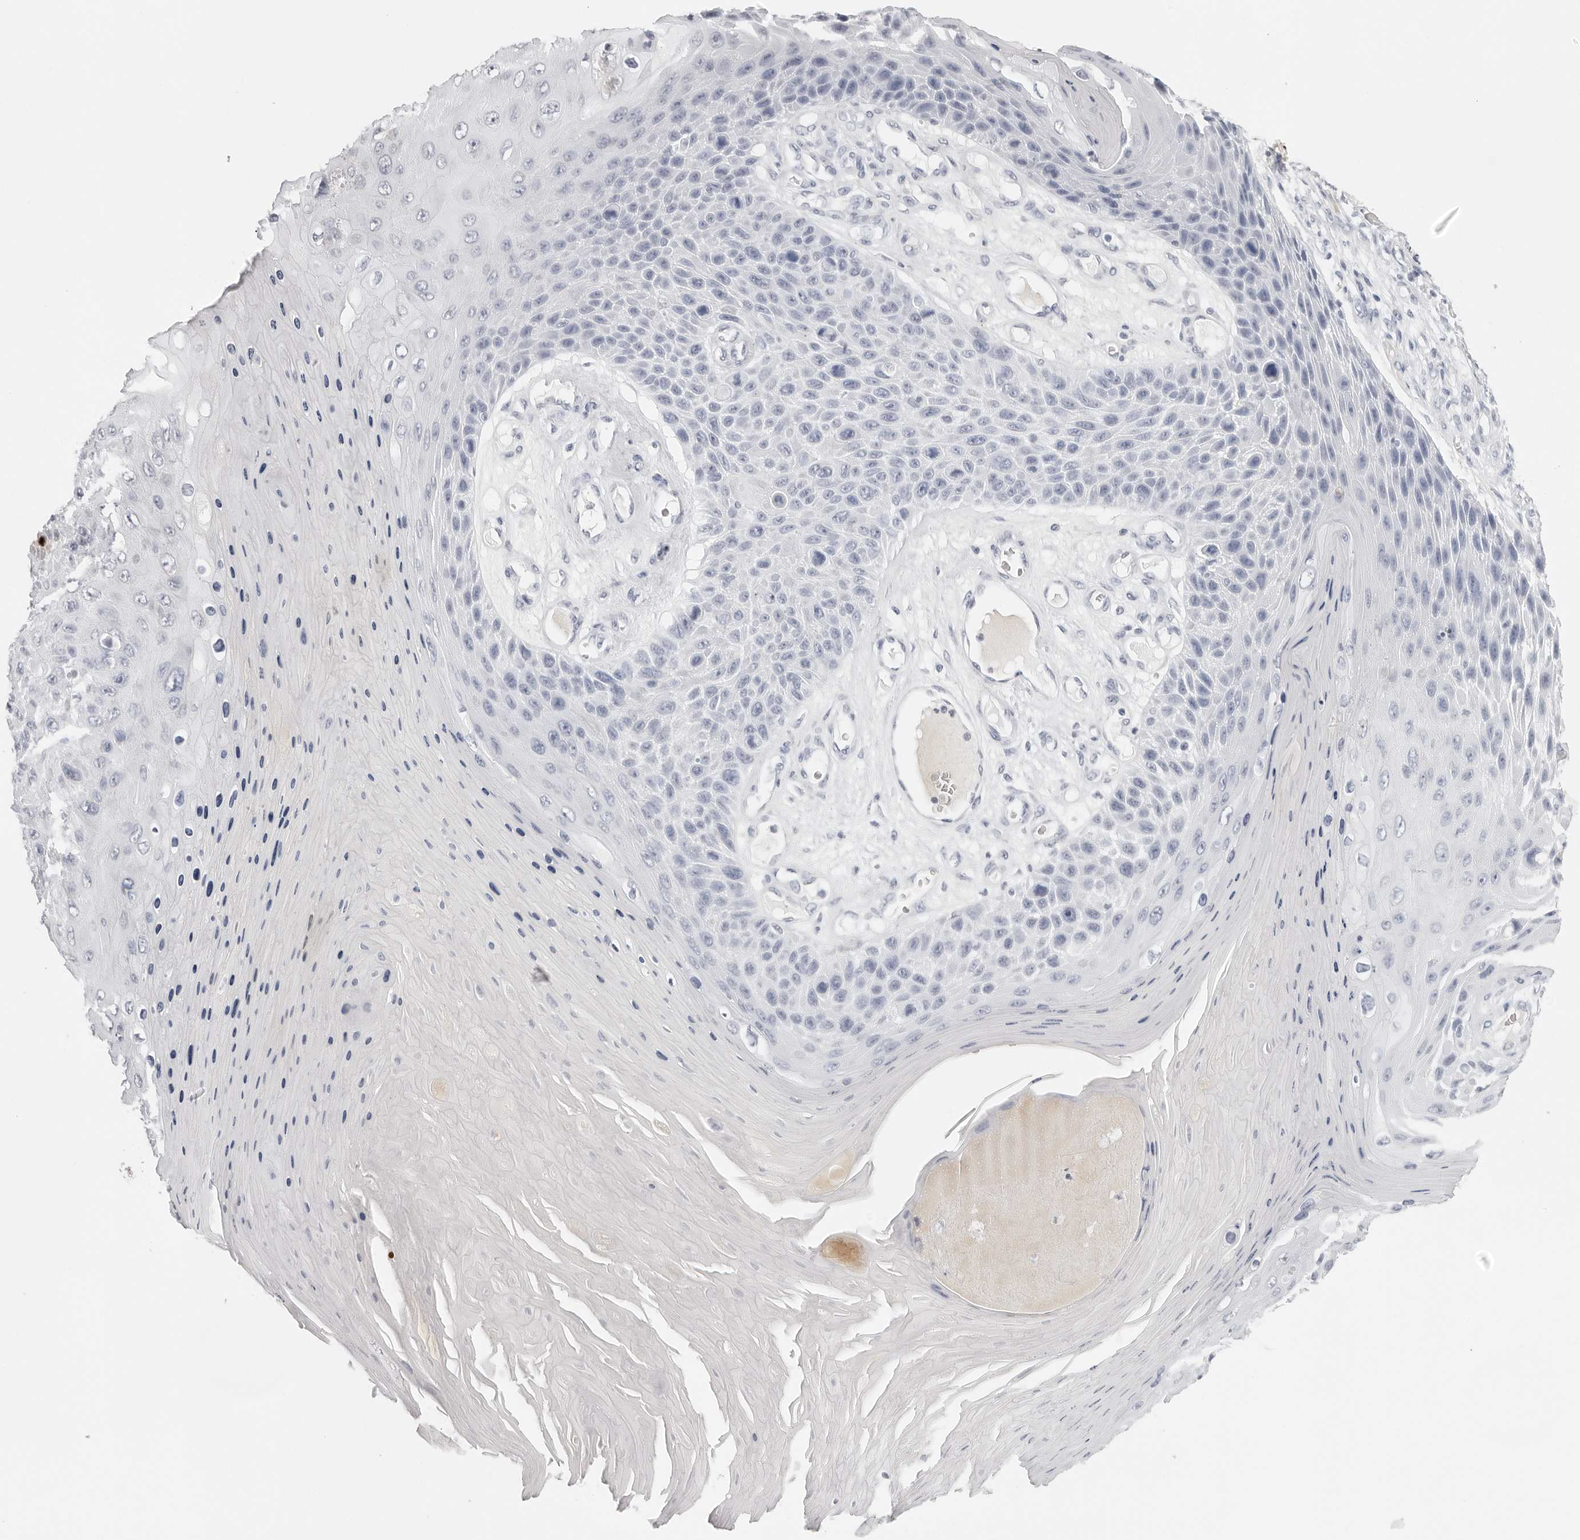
{"staining": {"intensity": "negative", "quantity": "none", "location": "none"}, "tissue": "skin cancer", "cell_type": "Tumor cells", "image_type": "cancer", "snomed": [{"axis": "morphology", "description": "Squamous cell carcinoma, NOS"}, {"axis": "topography", "description": "Skin"}], "caption": "IHC photomicrograph of human skin squamous cell carcinoma stained for a protein (brown), which reveals no staining in tumor cells. The staining was performed using DAB (3,3'-diaminobenzidine) to visualize the protein expression in brown, while the nuclei were stained in blue with hematoxylin (Magnification: 20x).", "gene": "CST5", "patient": {"sex": "female", "age": 88}}